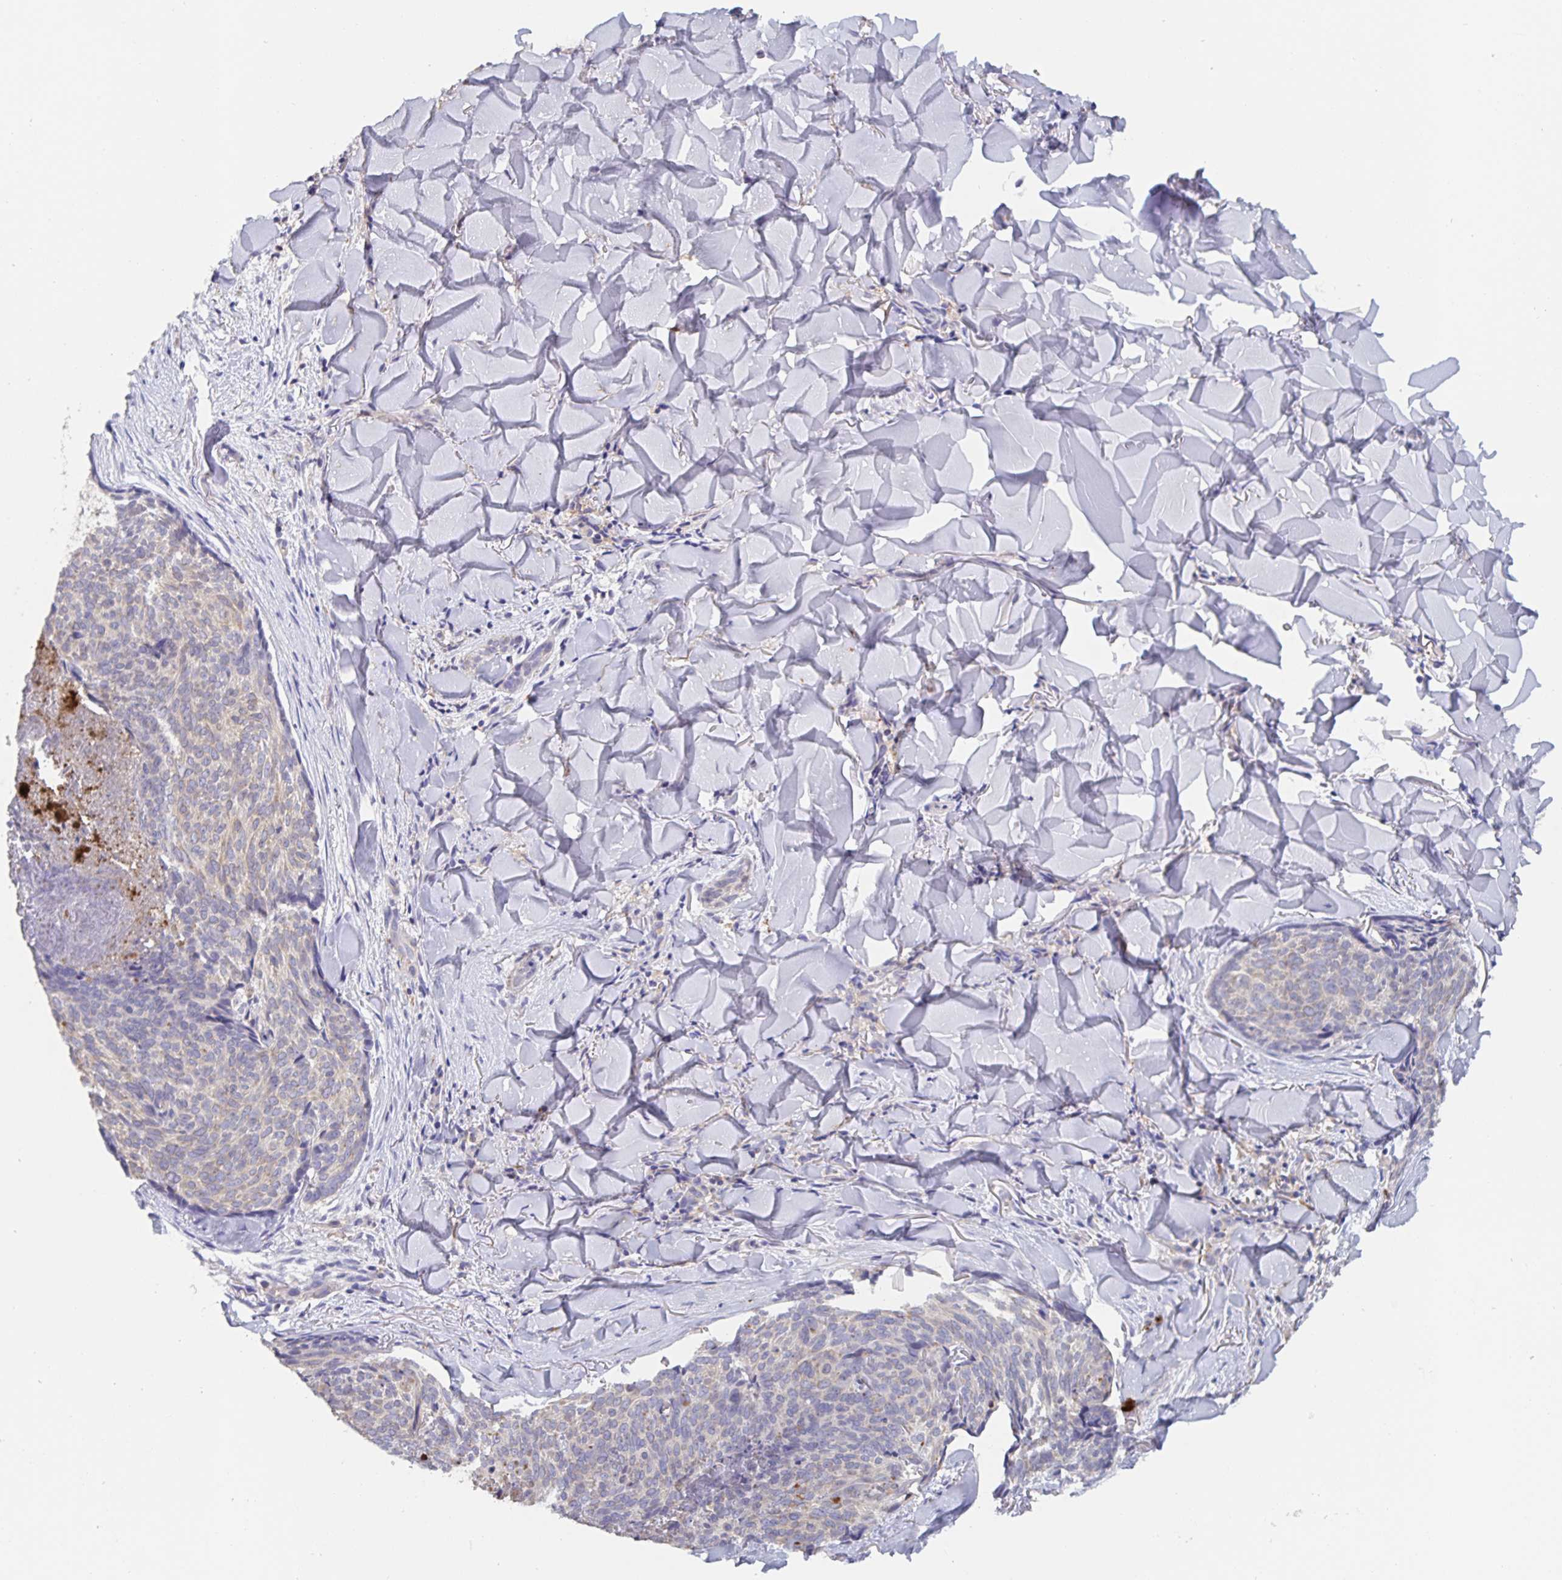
{"staining": {"intensity": "negative", "quantity": "none", "location": "none"}, "tissue": "skin cancer", "cell_type": "Tumor cells", "image_type": "cancer", "snomed": [{"axis": "morphology", "description": "Basal cell carcinoma"}, {"axis": "topography", "description": "Skin"}], "caption": "IHC of basal cell carcinoma (skin) demonstrates no staining in tumor cells.", "gene": "CDC42BPG", "patient": {"sex": "female", "age": 82}}